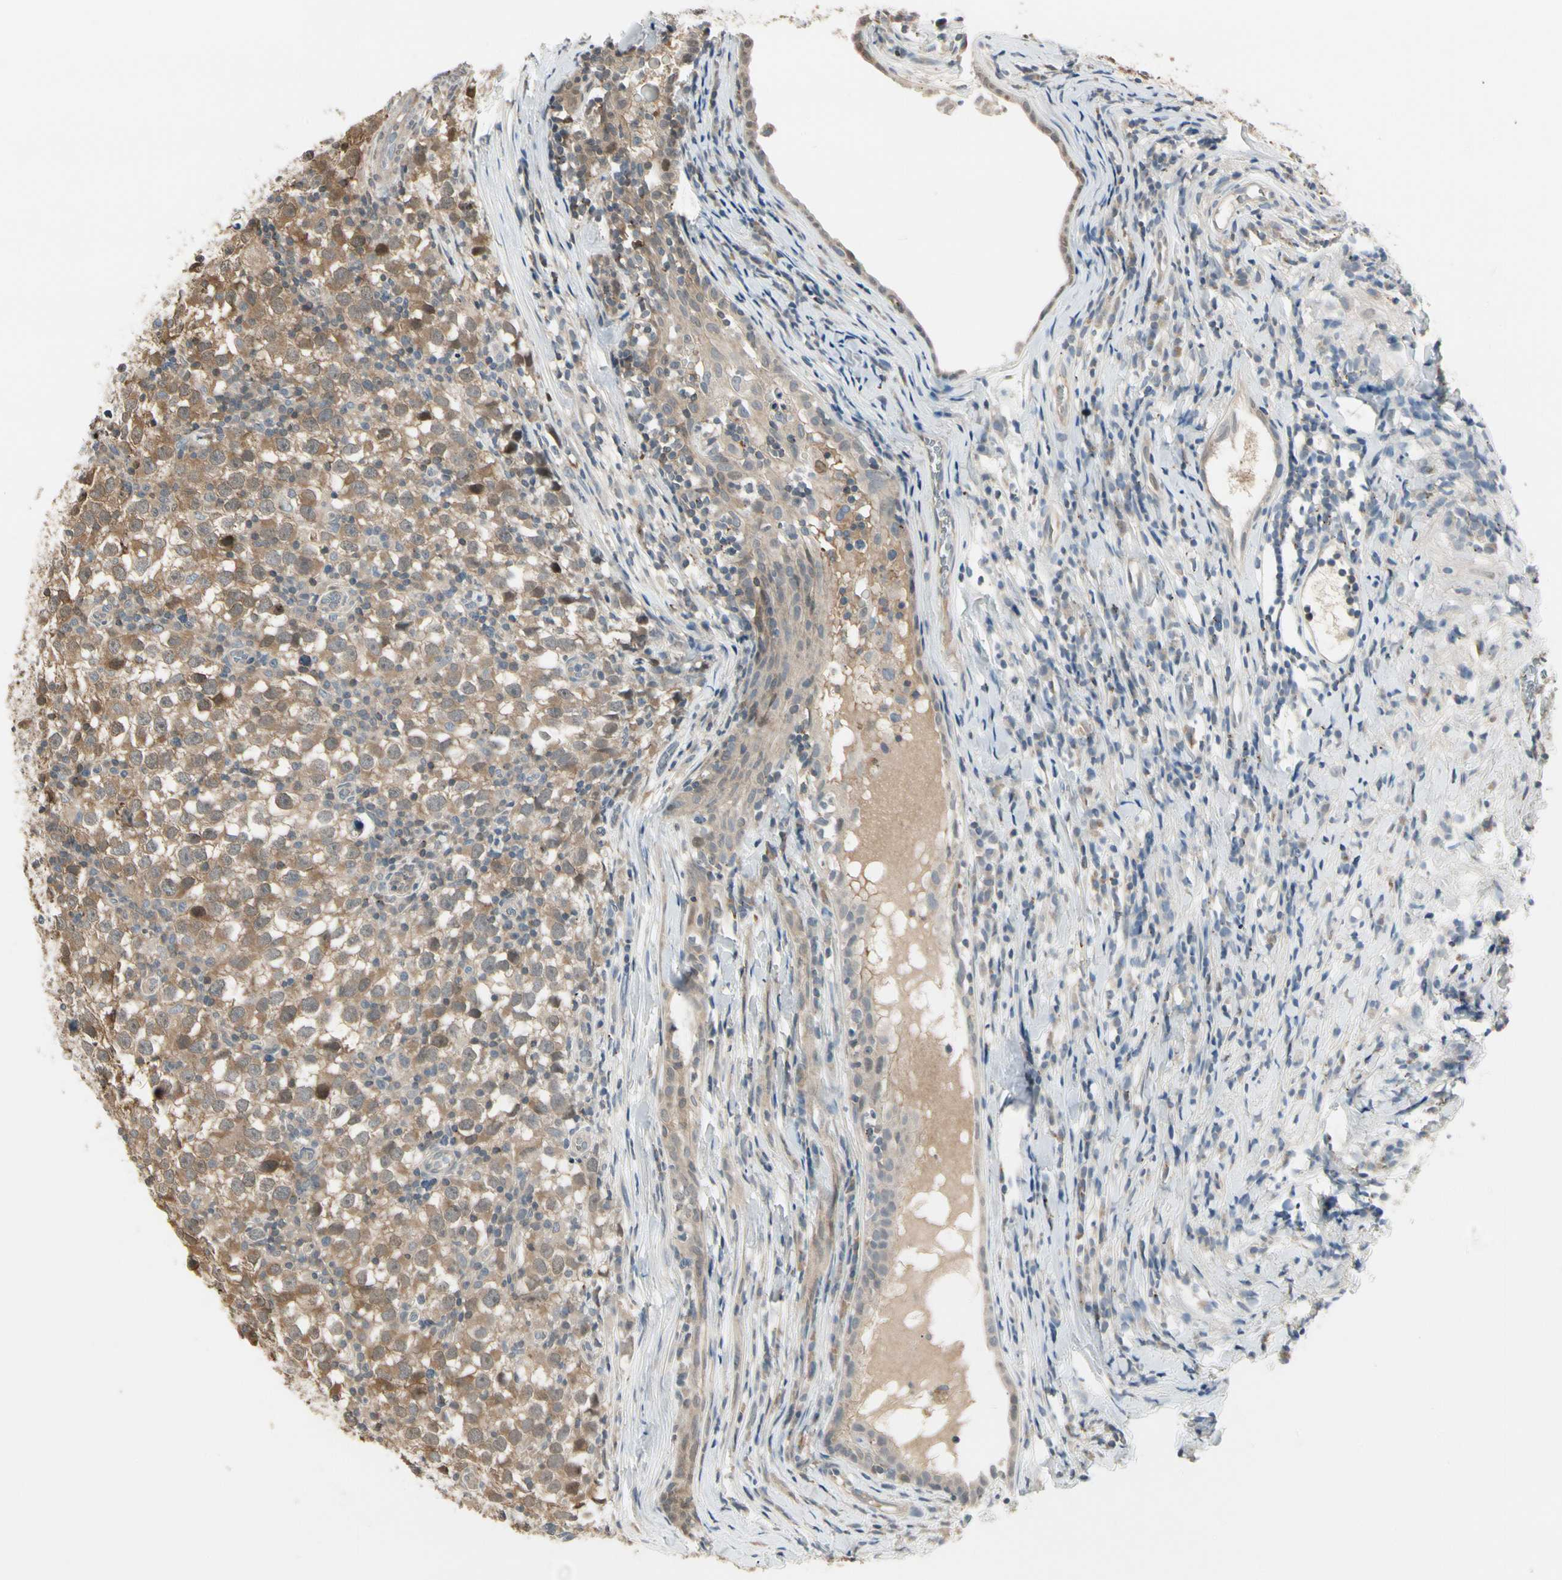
{"staining": {"intensity": "moderate", "quantity": ">75%", "location": "cytoplasmic/membranous"}, "tissue": "testis cancer", "cell_type": "Tumor cells", "image_type": "cancer", "snomed": [{"axis": "morphology", "description": "Seminoma, NOS"}, {"axis": "topography", "description": "Testis"}], "caption": "Immunohistochemical staining of human seminoma (testis) demonstrates medium levels of moderate cytoplasmic/membranous expression in approximately >75% of tumor cells.", "gene": "EVC", "patient": {"sex": "male", "age": 65}}